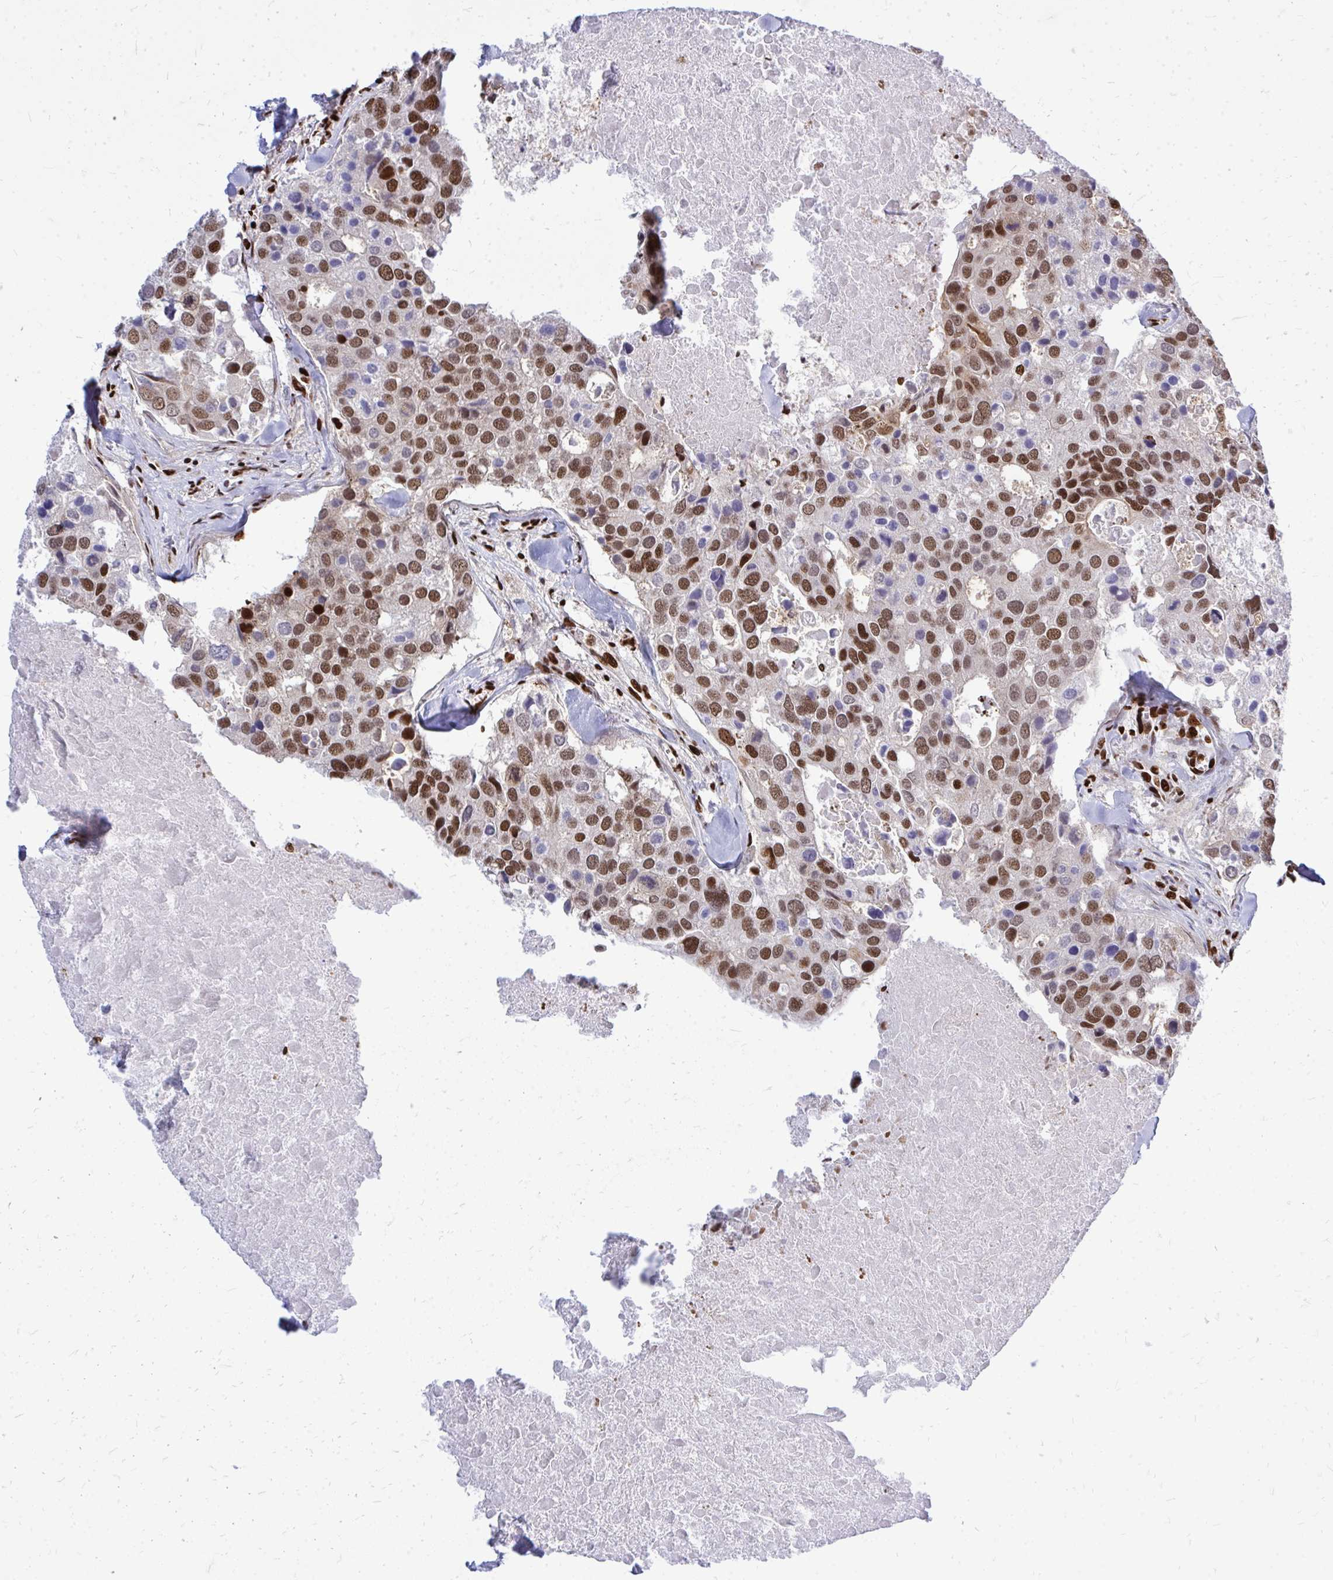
{"staining": {"intensity": "moderate", "quantity": ">75%", "location": "nuclear"}, "tissue": "breast cancer", "cell_type": "Tumor cells", "image_type": "cancer", "snomed": [{"axis": "morphology", "description": "Duct carcinoma"}, {"axis": "topography", "description": "Breast"}], "caption": "A histopathology image showing moderate nuclear positivity in about >75% of tumor cells in breast cancer, as visualized by brown immunohistochemical staining.", "gene": "TBL1Y", "patient": {"sex": "female", "age": 83}}